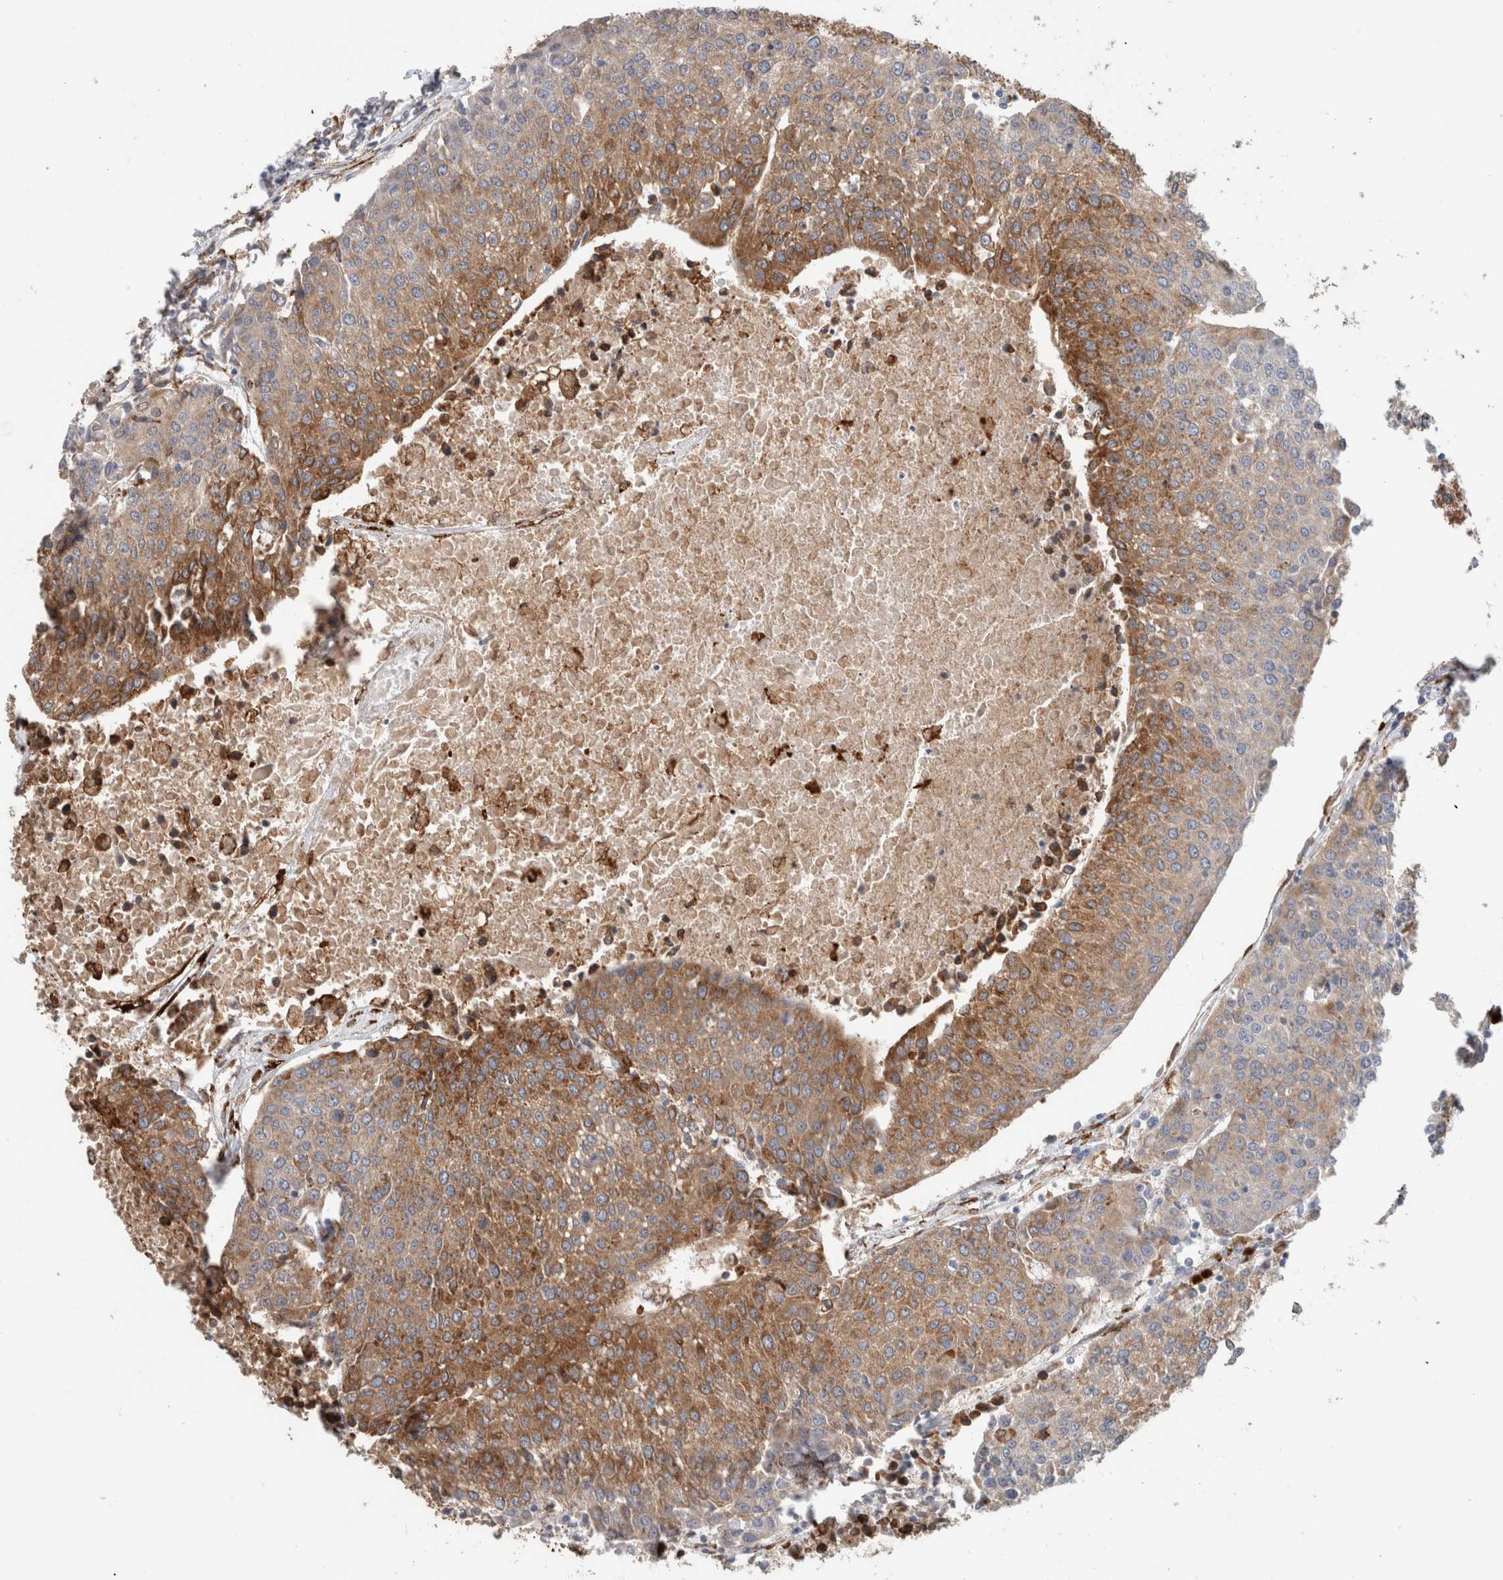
{"staining": {"intensity": "moderate", "quantity": ">75%", "location": "cytoplasmic/membranous"}, "tissue": "urothelial cancer", "cell_type": "Tumor cells", "image_type": "cancer", "snomed": [{"axis": "morphology", "description": "Urothelial carcinoma, High grade"}, {"axis": "topography", "description": "Urinary bladder"}], "caption": "Immunohistochemical staining of high-grade urothelial carcinoma reveals moderate cytoplasmic/membranous protein positivity in approximately >75% of tumor cells.", "gene": "P4HA1", "patient": {"sex": "female", "age": 85}}